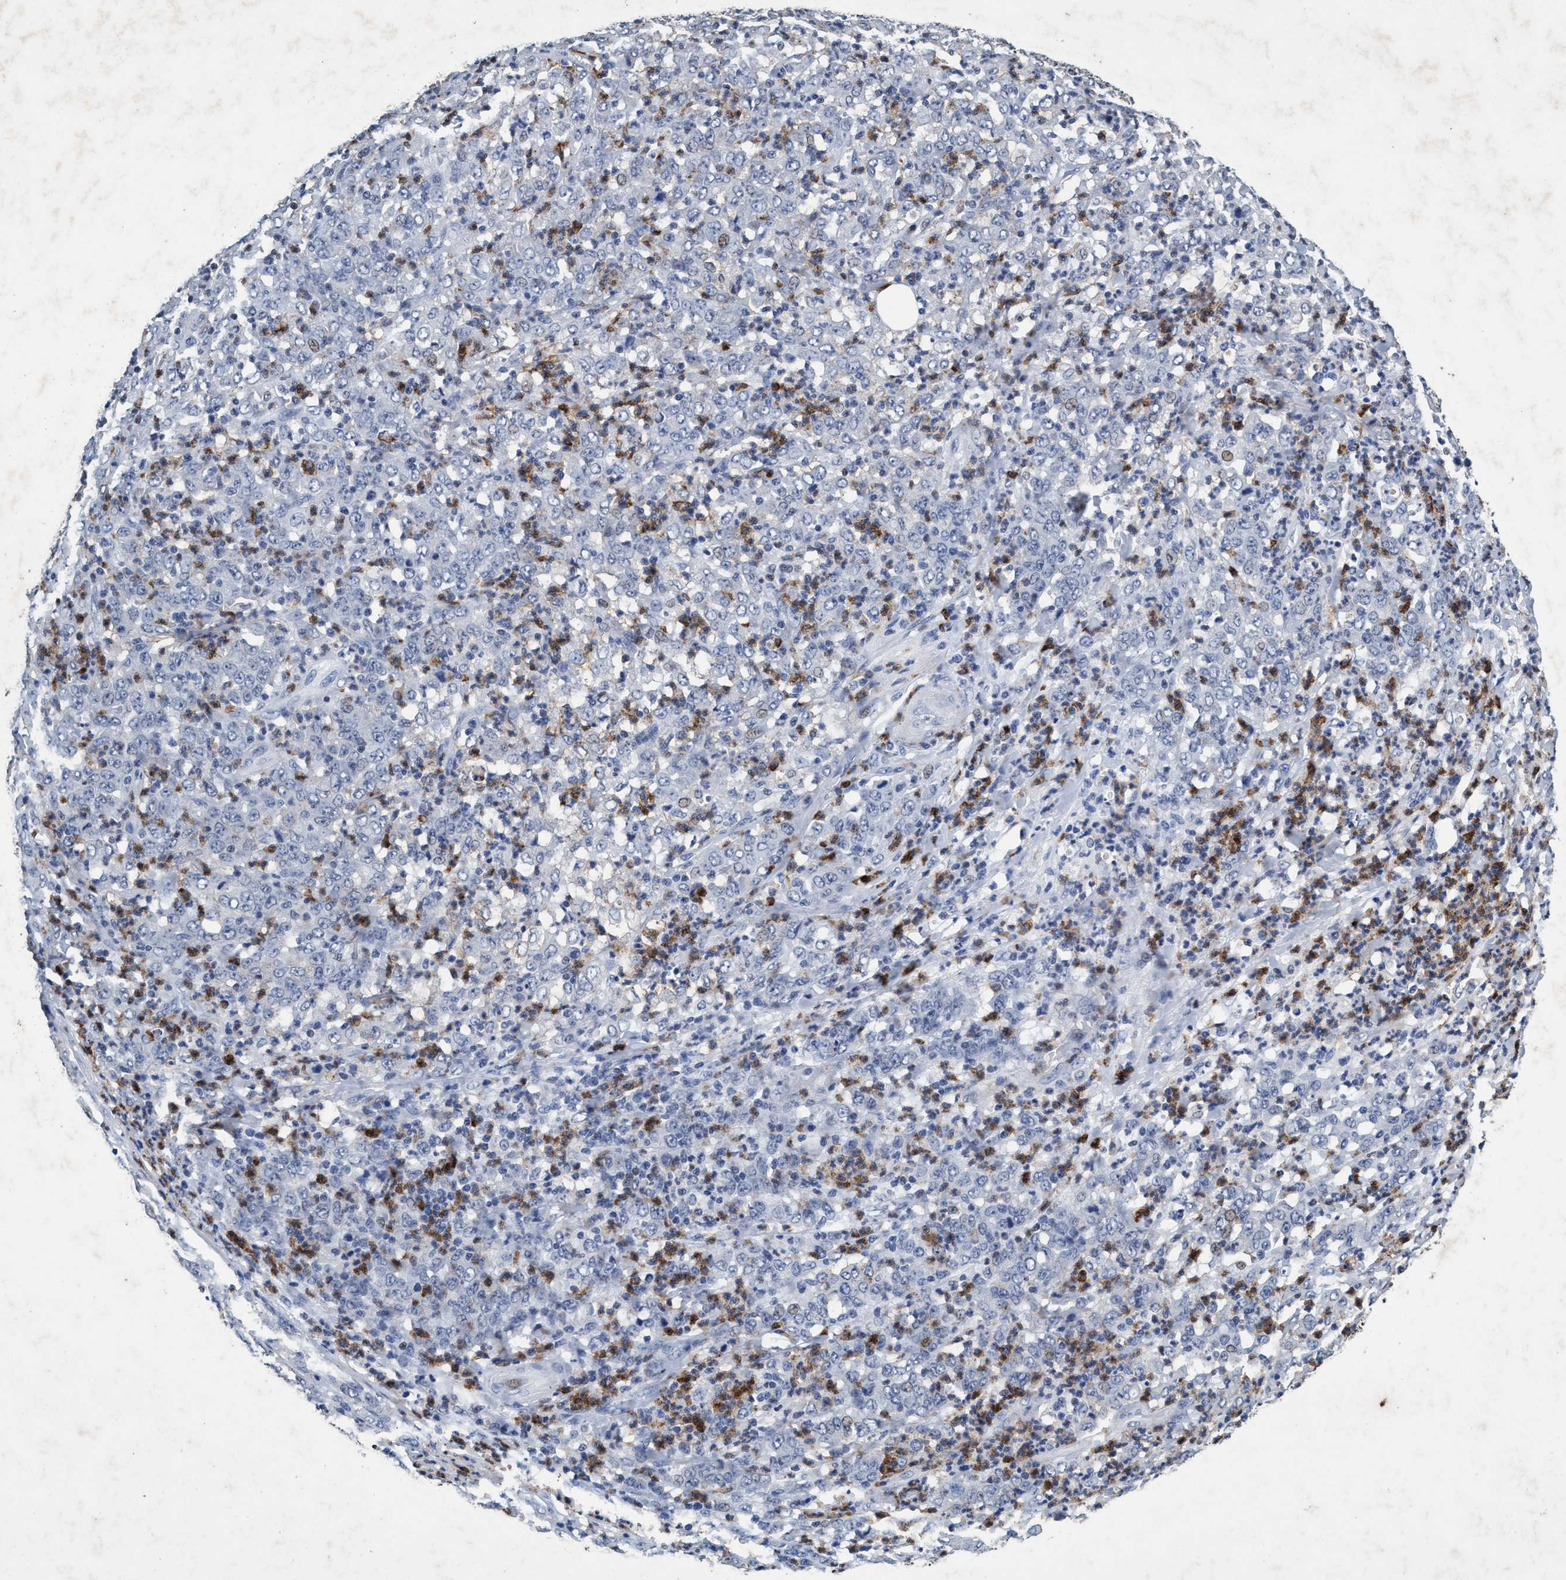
{"staining": {"intensity": "negative", "quantity": "none", "location": "none"}, "tissue": "stomach cancer", "cell_type": "Tumor cells", "image_type": "cancer", "snomed": [{"axis": "morphology", "description": "Adenocarcinoma, NOS"}, {"axis": "topography", "description": "Stomach, lower"}], "caption": "Immunohistochemistry photomicrograph of stomach cancer stained for a protein (brown), which displays no staining in tumor cells. (IHC, brightfield microscopy, high magnification).", "gene": "GRB14", "patient": {"sex": "female", "age": 71}}